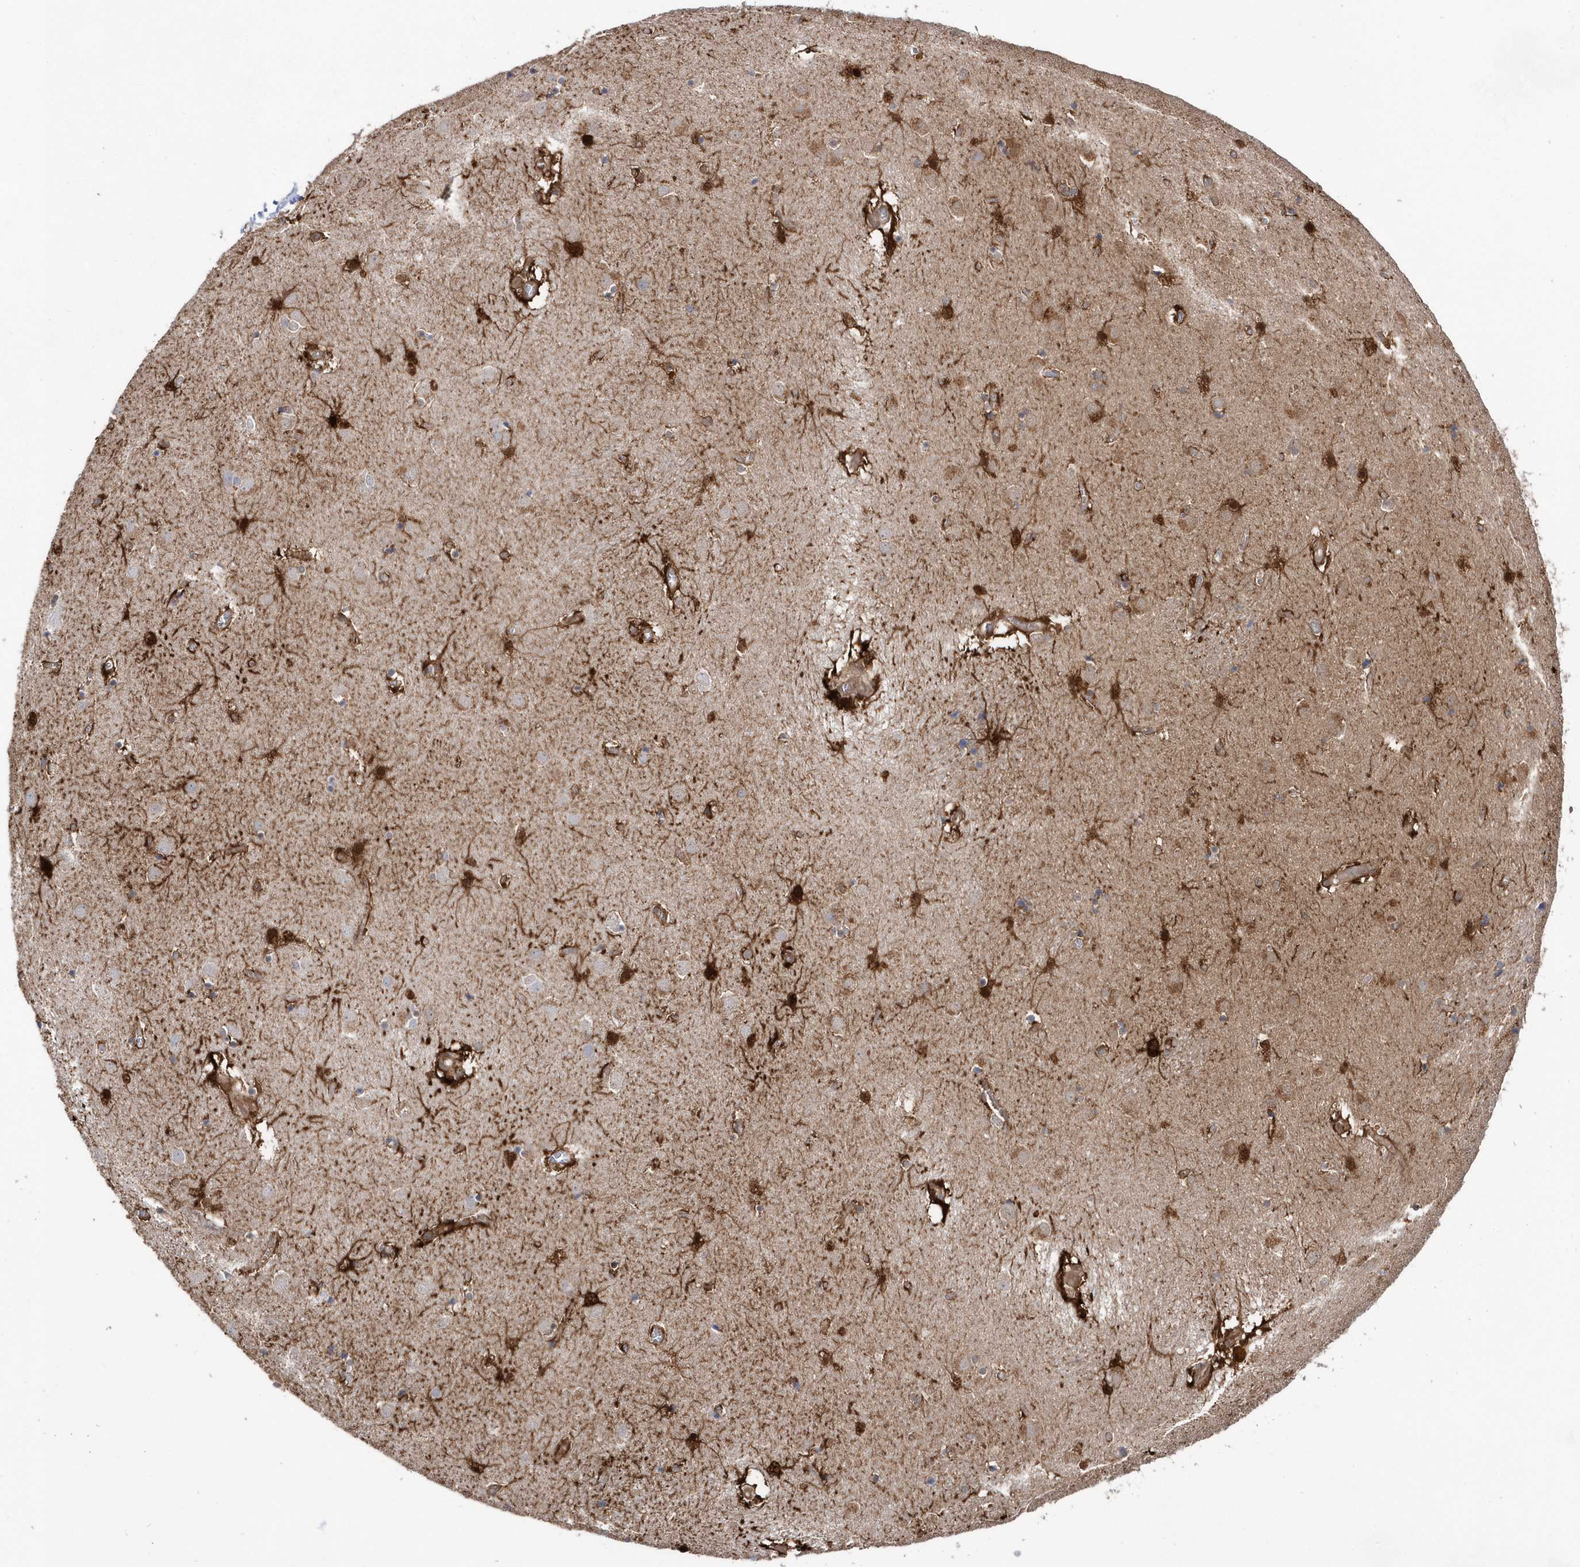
{"staining": {"intensity": "strong", "quantity": "25%-75%", "location": "cytoplasmic/membranous,nuclear"}, "tissue": "caudate", "cell_type": "Glial cells", "image_type": "normal", "snomed": [{"axis": "morphology", "description": "Normal tissue, NOS"}, {"axis": "topography", "description": "Lateral ventricle wall"}], "caption": "High-power microscopy captured an IHC histopathology image of normal caudate, revealing strong cytoplasmic/membranous,nuclear expression in about 25%-75% of glial cells. (DAB (3,3'-diaminobenzidine) = brown stain, brightfield microscopy at high magnification).", "gene": "BDH2", "patient": {"sex": "male", "age": 70}}